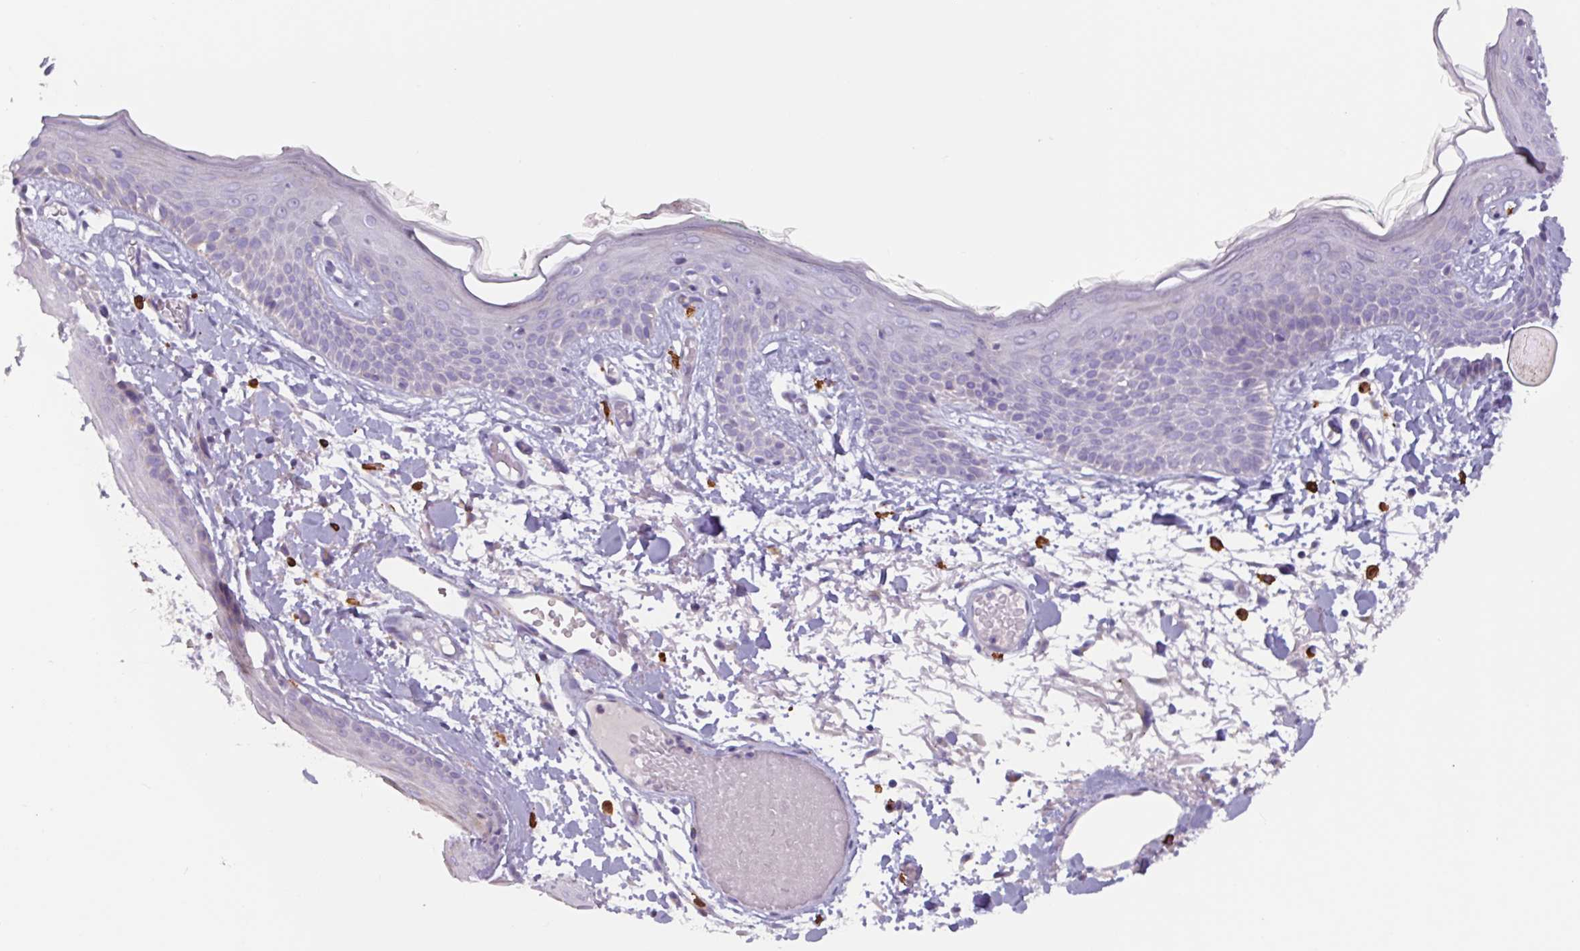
{"staining": {"intensity": "negative", "quantity": "none", "location": "none"}, "tissue": "skin", "cell_type": "Fibroblasts", "image_type": "normal", "snomed": [{"axis": "morphology", "description": "Normal tissue, NOS"}, {"axis": "topography", "description": "Skin"}], "caption": "This is an immunohistochemistry (IHC) image of normal skin. There is no staining in fibroblasts.", "gene": "ADGRE1", "patient": {"sex": "male", "age": 79}}